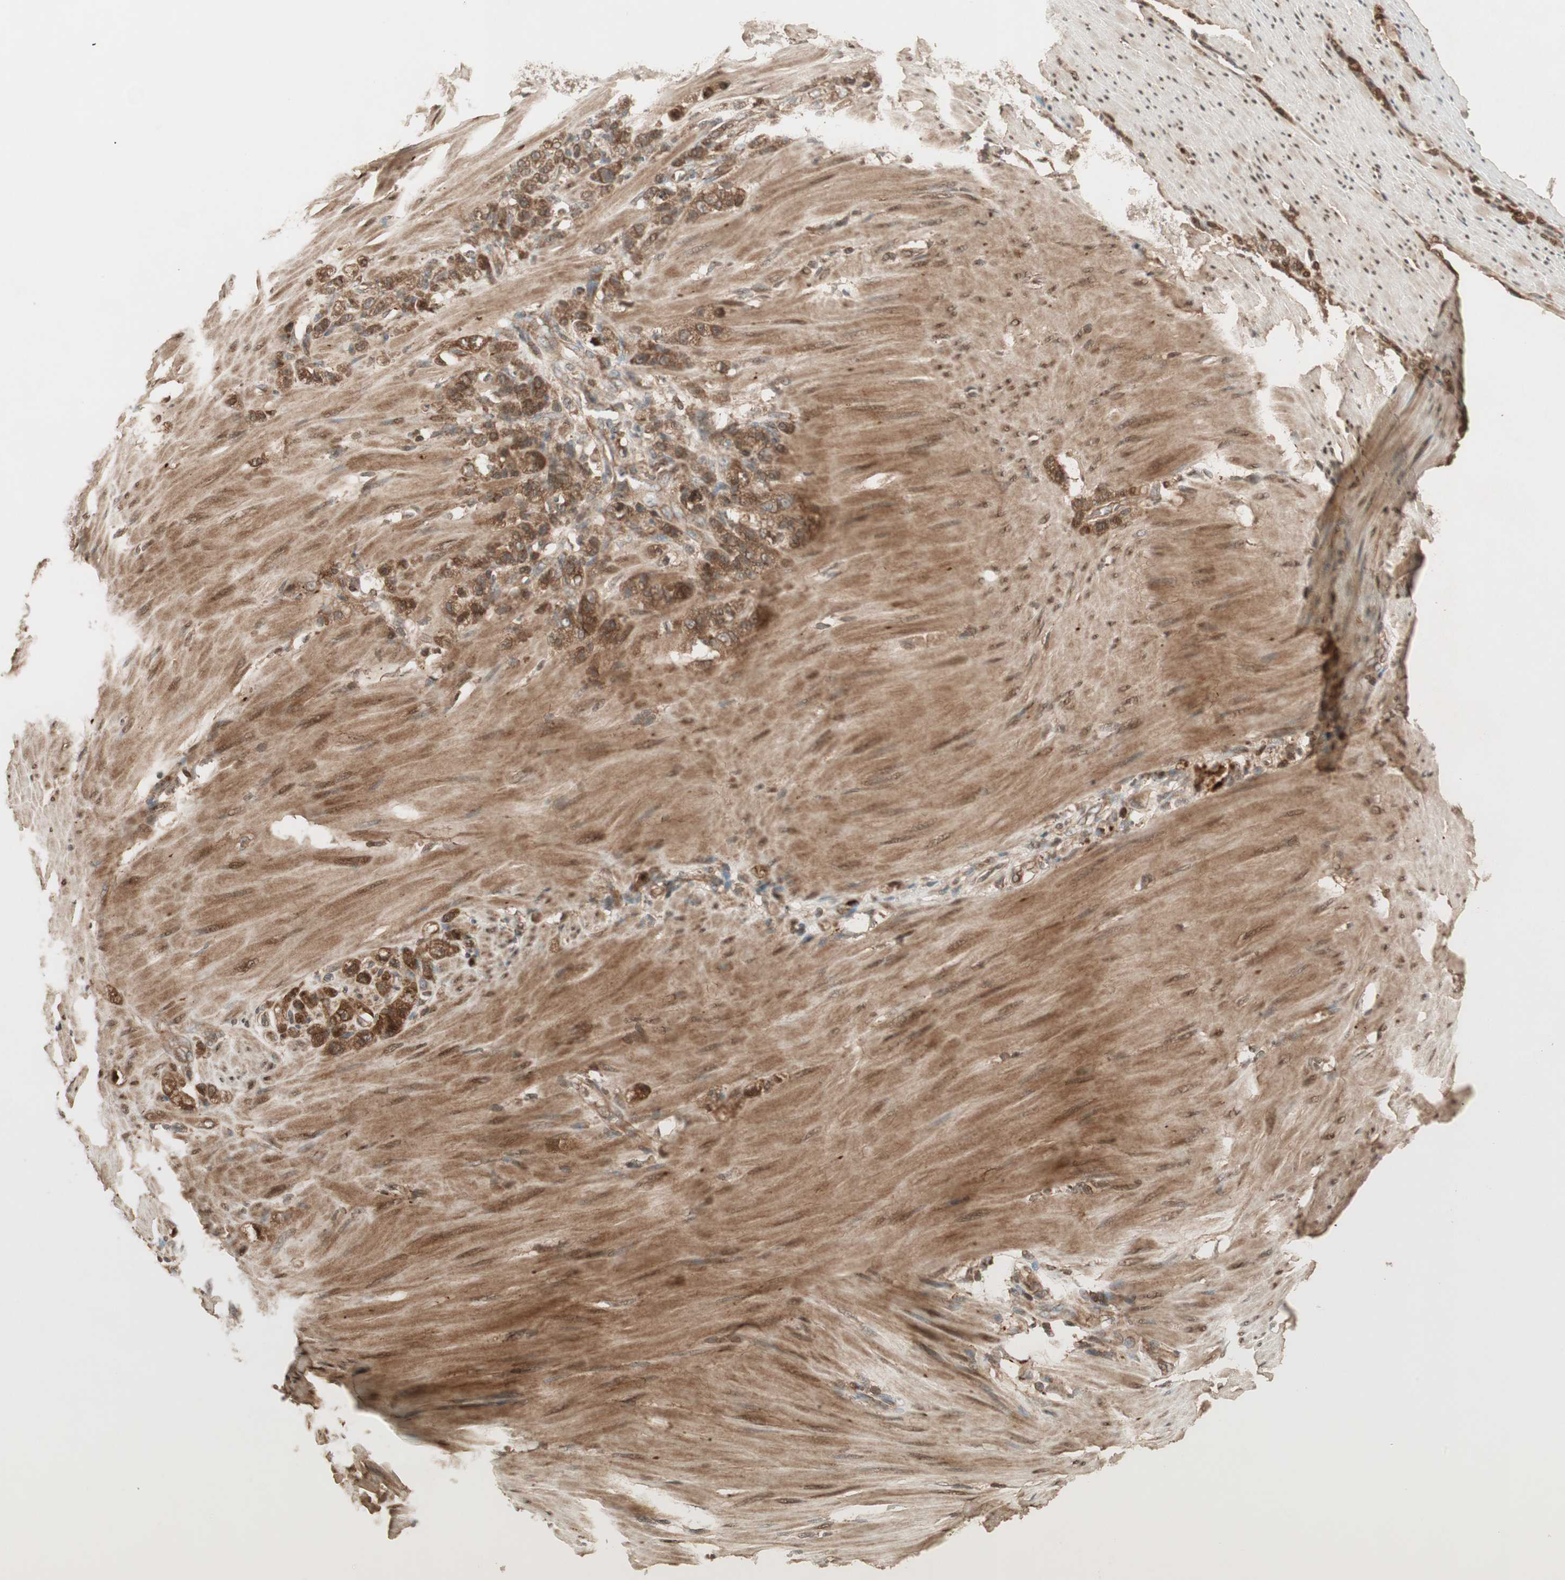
{"staining": {"intensity": "strong", "quantity": ">75%", "location": "cytoplasmic/membranous"}, "tissue": "stomach cancer", "cell_type": "Tumor cells", "image_type": "cancer", "snomed": [{"axis": "morphology", "description": "Adenocarcinoma, NOS"}, {"axis": "topography", "description": "Stomach"}], "caption": "Tumor cells reveal high levels of strong cytoplasmic/membranous positivity in about >75% of cells in human stomach cancer (adenocarcinoma). Immunohistochemistry stains the protein of interest in brown and the nuclei are stained blue.", "gene": "CNOT4", "patient": {"sex": "male", "age": 82}}